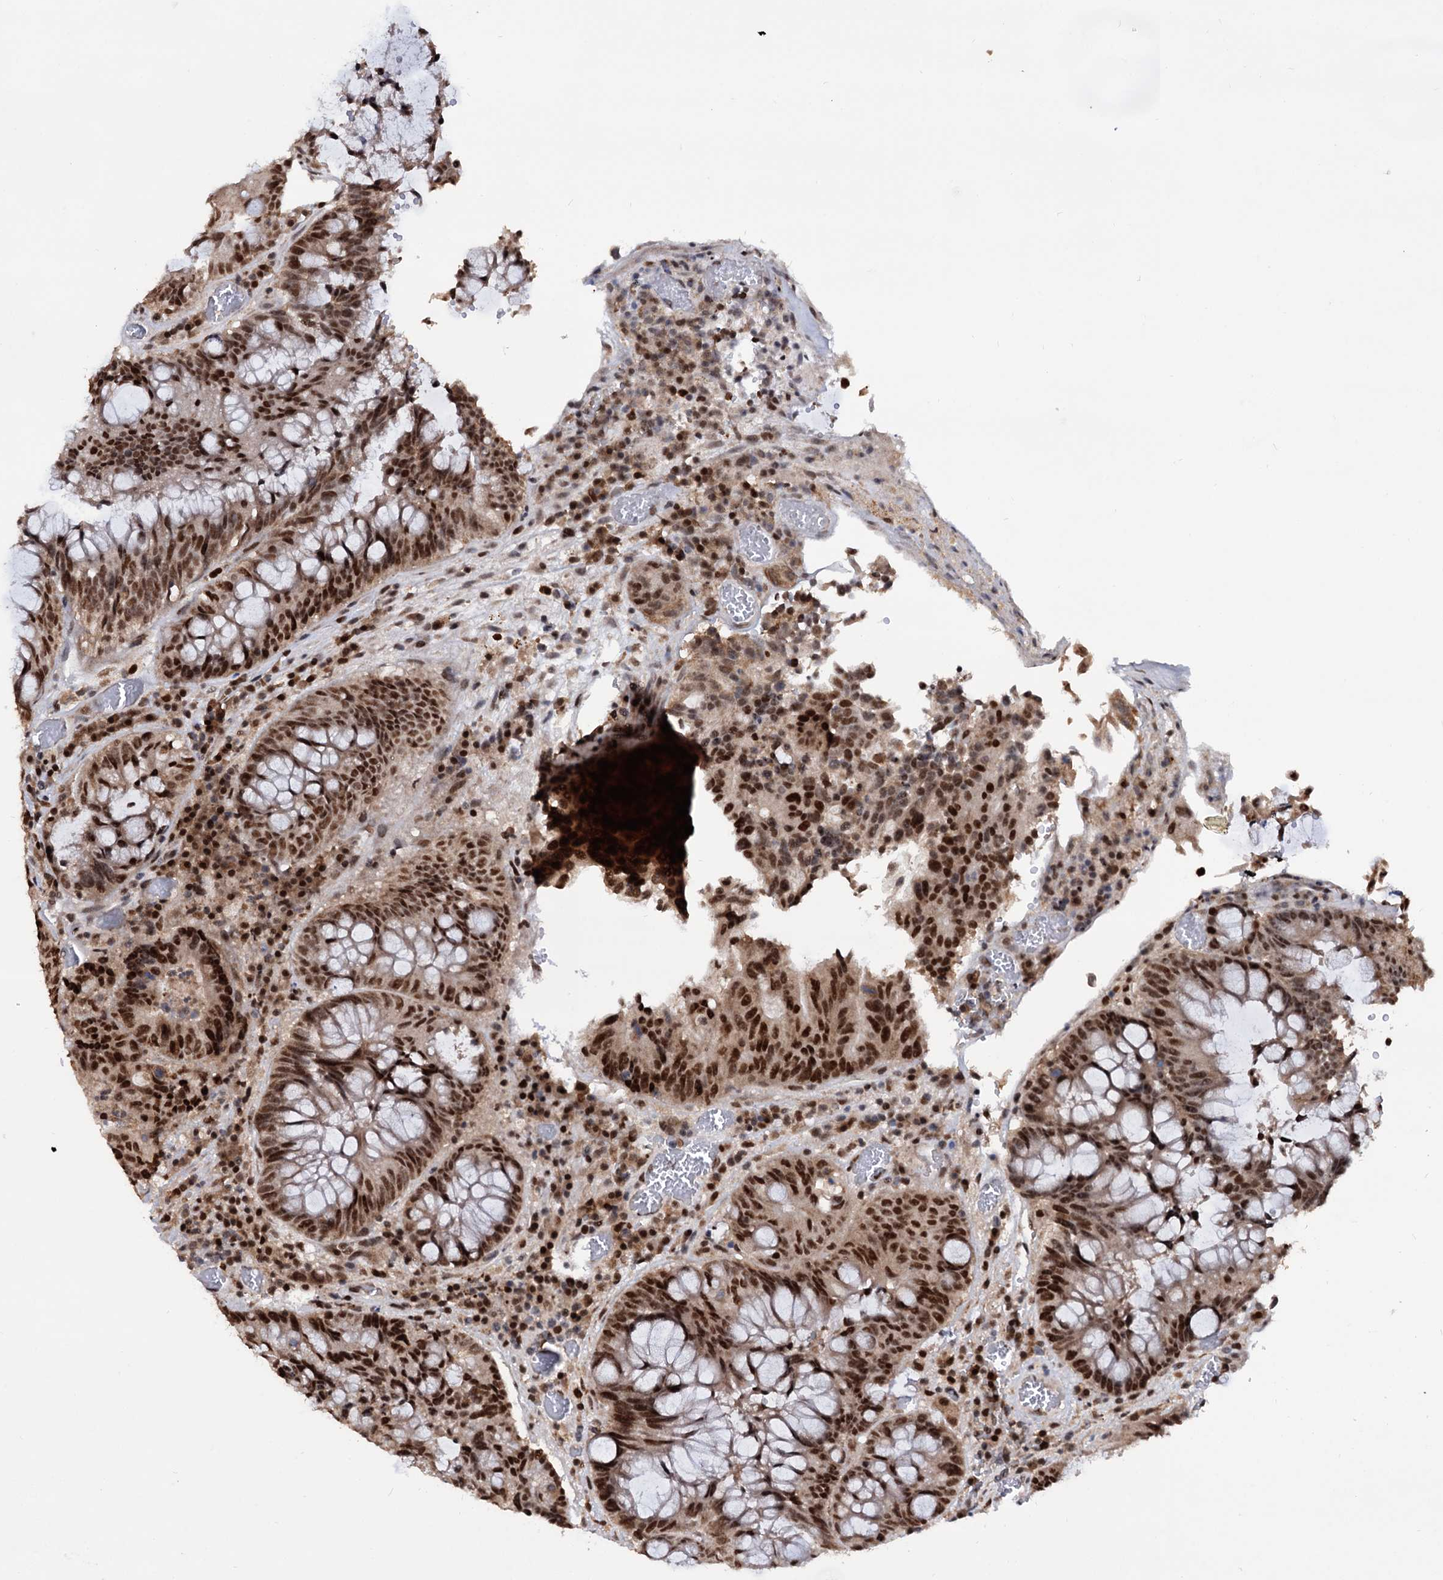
{"staining": {"intensity": "strong", "quantity": ">75%", "location": "cytoplasmic/membranous,nuclear"}, "tissue": "colorectal cancer", "cell_type": "Tumor cells", "image_type": "cancer", "snomed": [{"axis": "morphology", "description": "Adenocarcinoma, NOS"}, {"axis": "topography", "description": "Rectum"}], "caption": "Tumor cells demonstrate high levels of strong cytoplasmic/membranous and nuclear staining in about >75% of cells in human colorectal adenocarcinoma. (IHC, brightfield microscopy, high magnification).", "gene": "RNASEH2B", "patient": {"sex": "male", "age": 69}}